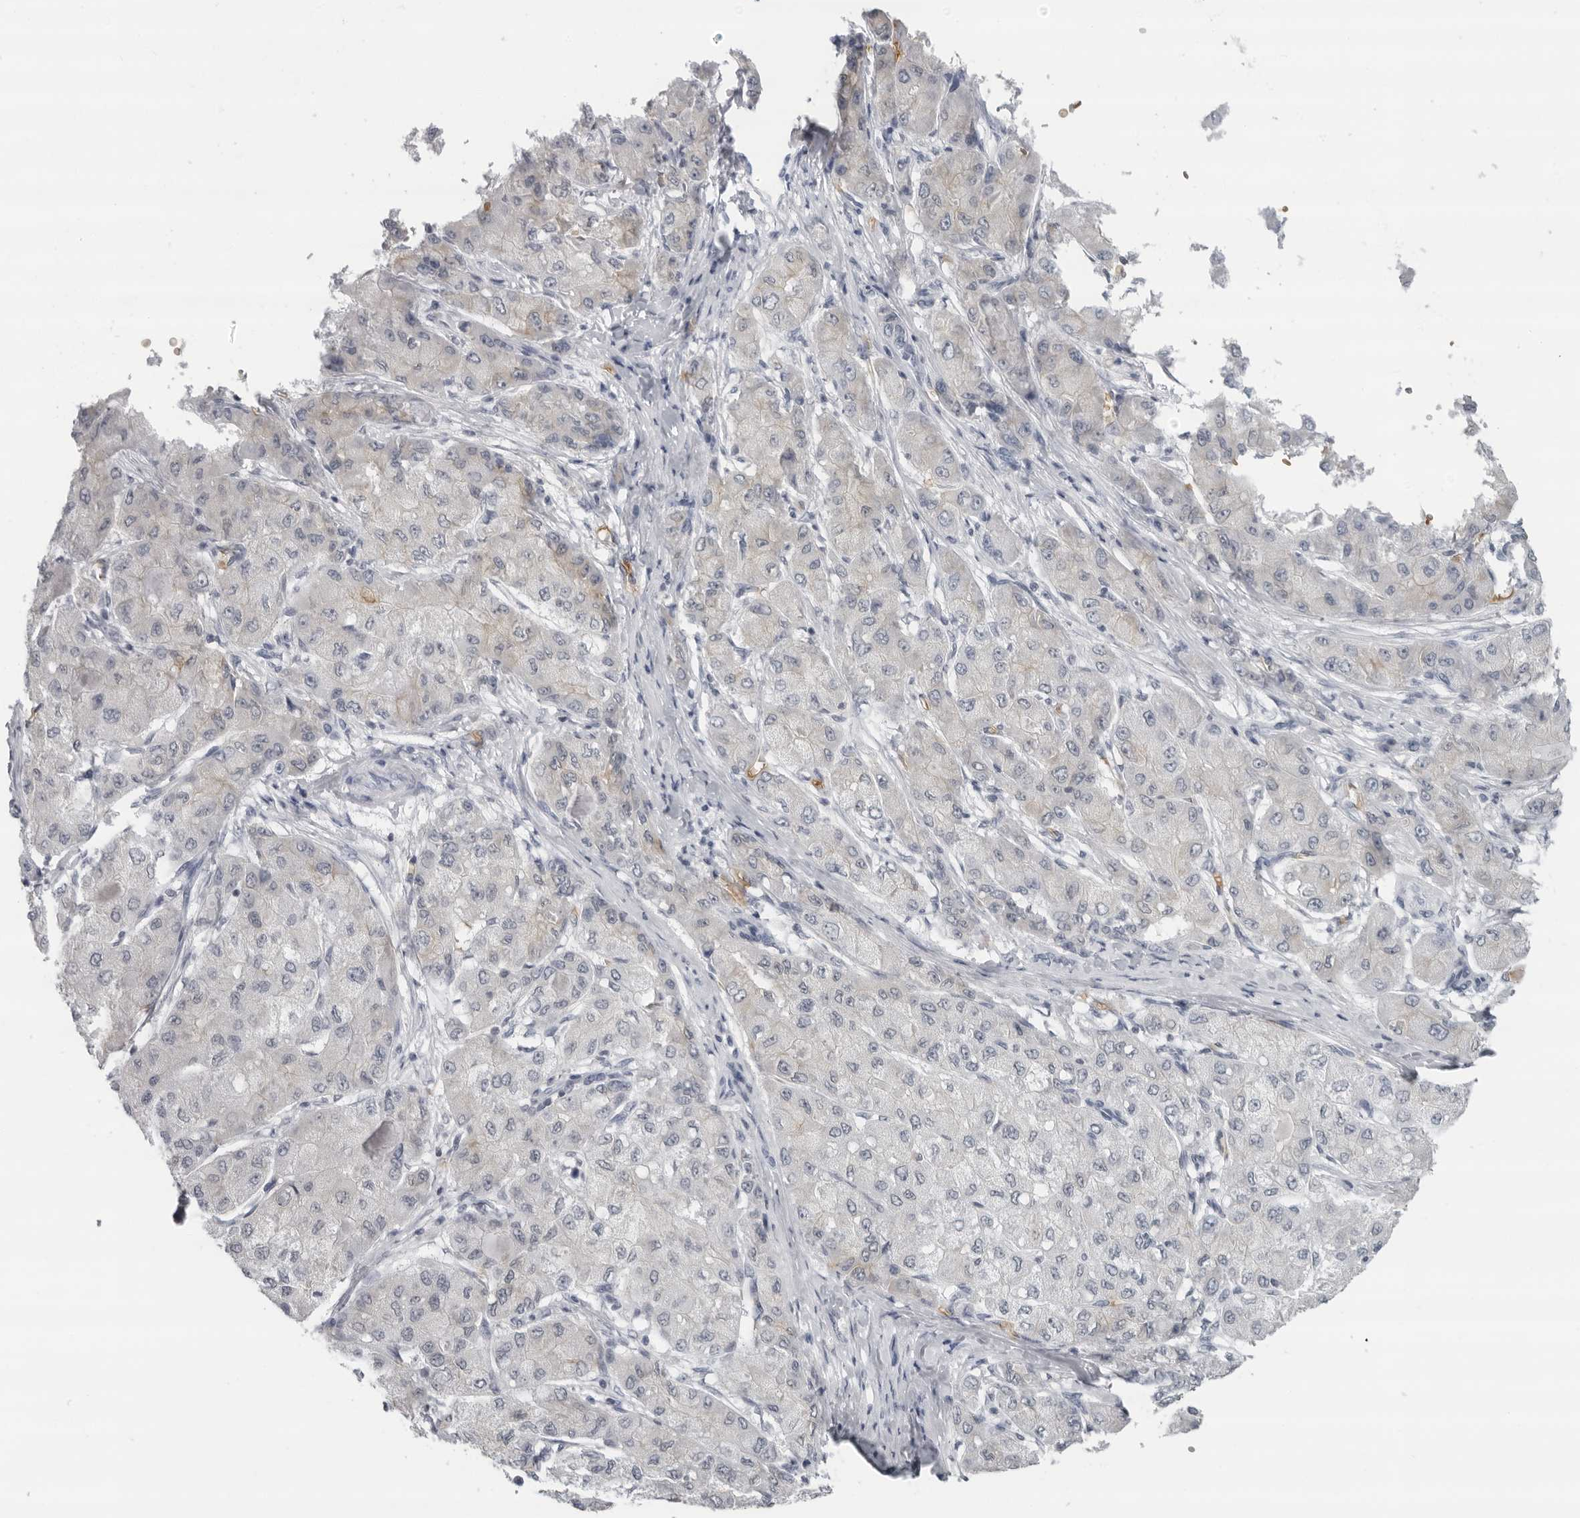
{"staining": {"intensity": "negative", "quantity": "none", "location": "none"}, "tissue": "liver cancer", "cell_type": "Tumor cells", "image_type": "cancer", "snomed": [{"axis": "morphology", "description": "Carcinoma, Hepatocellular, NOS"}, {"axis": "topography", "description": "Liver"}], "caption": "A histopathology image of human liver hepatocellular carcinoma is negative for staining in tumor cells.", "gene": "EPB41", "patient": {"sex": "male", "age": 80}}